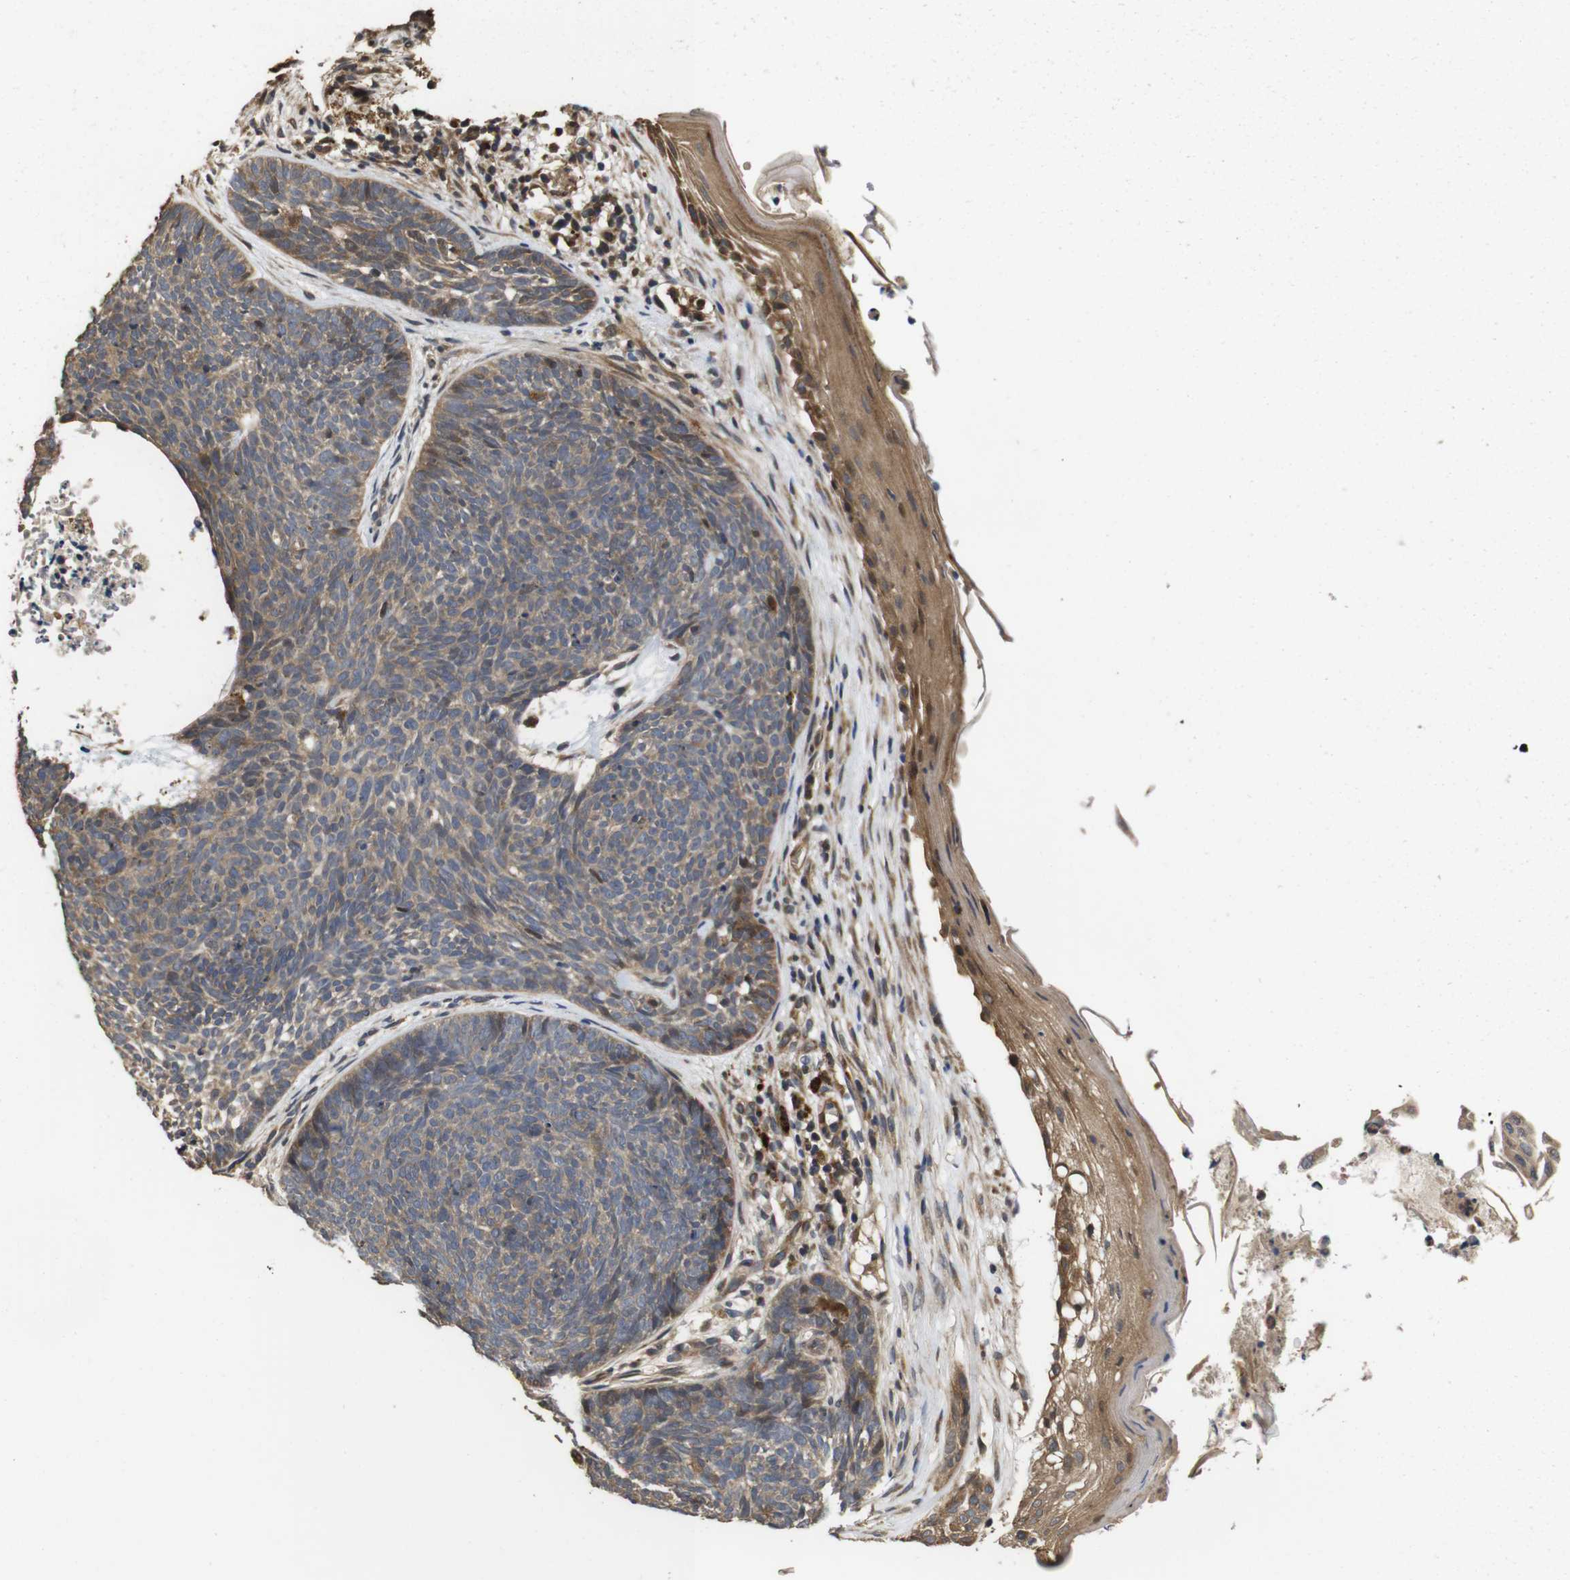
{"staining": {"intensity": "moderate", "quantity": ">75%", "location": "cytoplasmic/membranous"}, "tissue": "skin cancer", "cell_type": "Tumor cells", "image_type": "cancer", "snomed": [{"axis": "morphology", "description": "Basal cell carcinoma"}, {"axis": "topography", "description": "Skin"}], "caption": "This is an image of immunohistochemistry (IHC) staining of skin basal cell carcinoma, which shows moderate positivity in the cytoplasmic/membranous of tumor cells.", "gene": "PTPN14", "patient": {"sex": "female", "age": 70}}